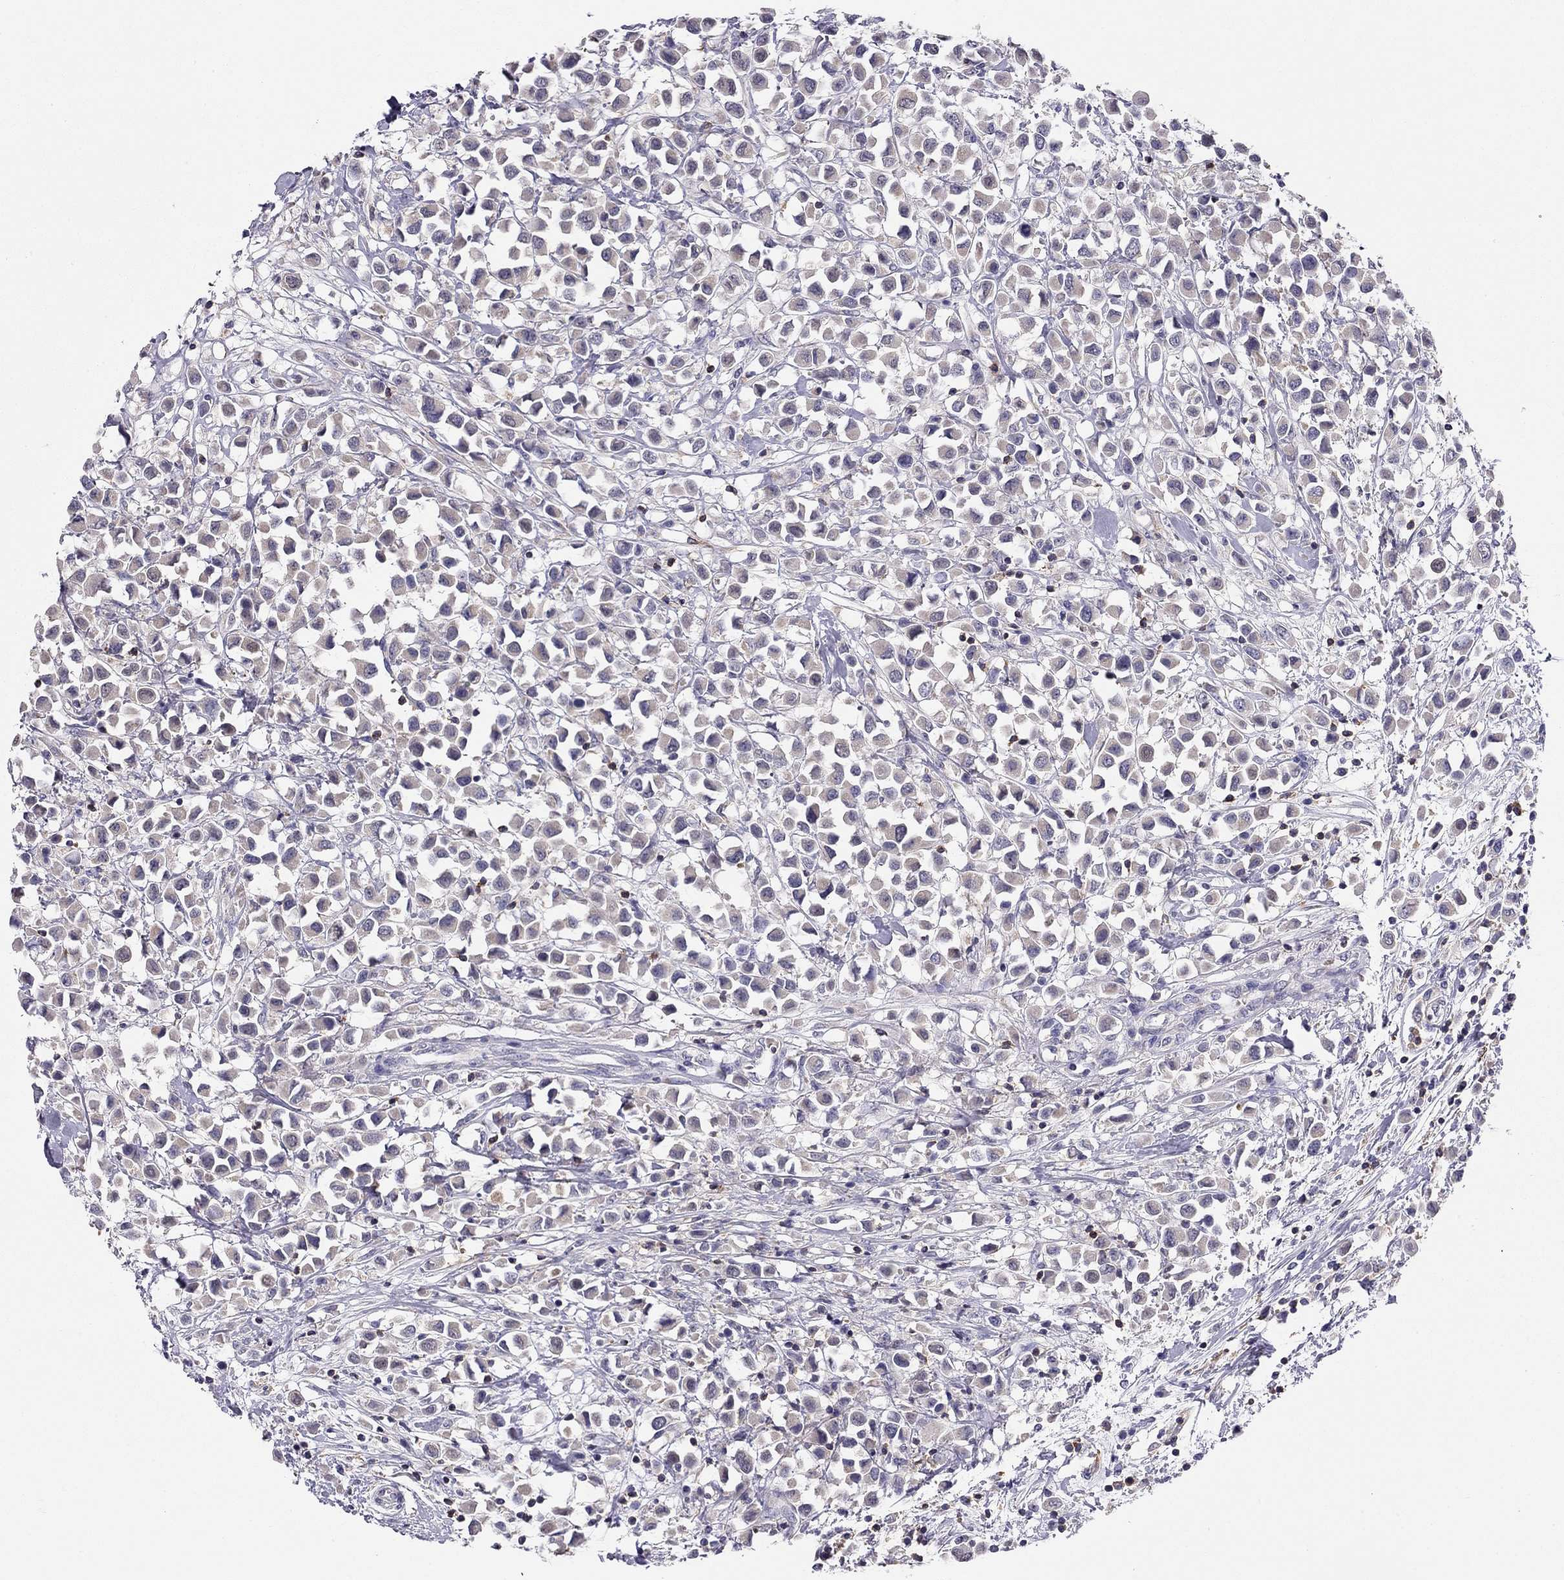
{"staining": {"intensity": "negative", "quantity": "none", "location": "none"}, "tissue": "breast cancer", "cell_type": "Tumor cells", "image_type": "cancer", "snomed": [{"axis": "morphology", "description": "Duct carcinoma"}, {"axis": "topography", "description": "Breast"}], "caption": "IHC image of neoplastic tissue: breast cancer stained with DAB (3,3'-diaminobenzidine) displays no significant protein expression in tumor cells. (Stains: DAB IHC with hematoxylin counter stain, Microscopy: brightfield microscopy at high magnification).", "gene": "CITED1", "patient": {"sex": "female", "age": 61}}